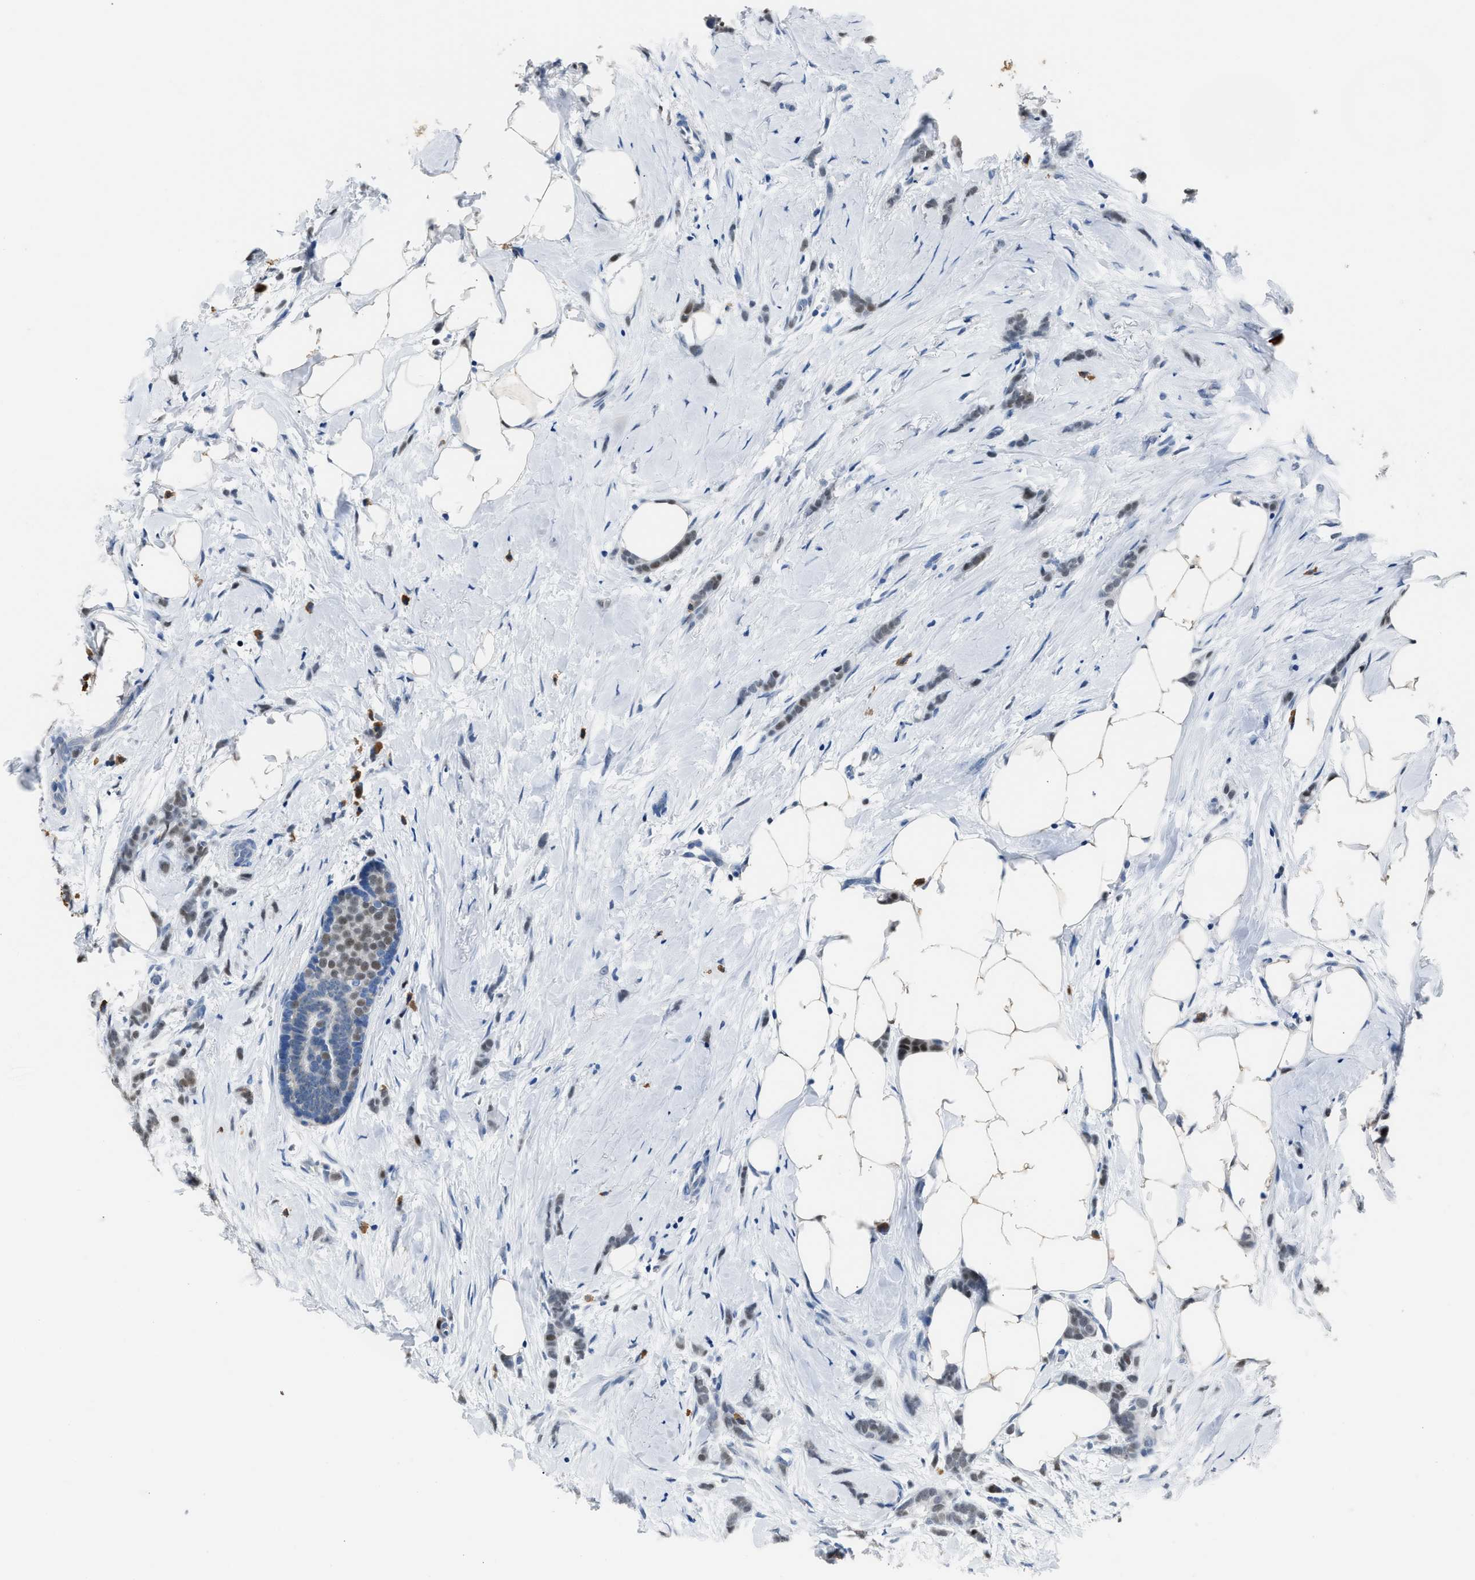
{"staining": {"intensity": "weak", "quantity": "25%-75%", "location": "nuclear"}, "tissue": "breast cancer", "cell_type": "Tumor cells", "image_type": "cancer", "snomed": [{"axis": "morphology", "description": "Lobular carcinoma, in situ"}, {"axis": "morphology", "description": "Lobular carcinoma"}, {"axis": "topography", "description": "Breast"}], "caption": "A low amount of weak nuclear expression is seen in about 25%-75% of tumor cells in lobular carcinoma in situ (breast) tissue.", "gene": "NSUN5", "patient": {"sex": "female", "age": 41}}